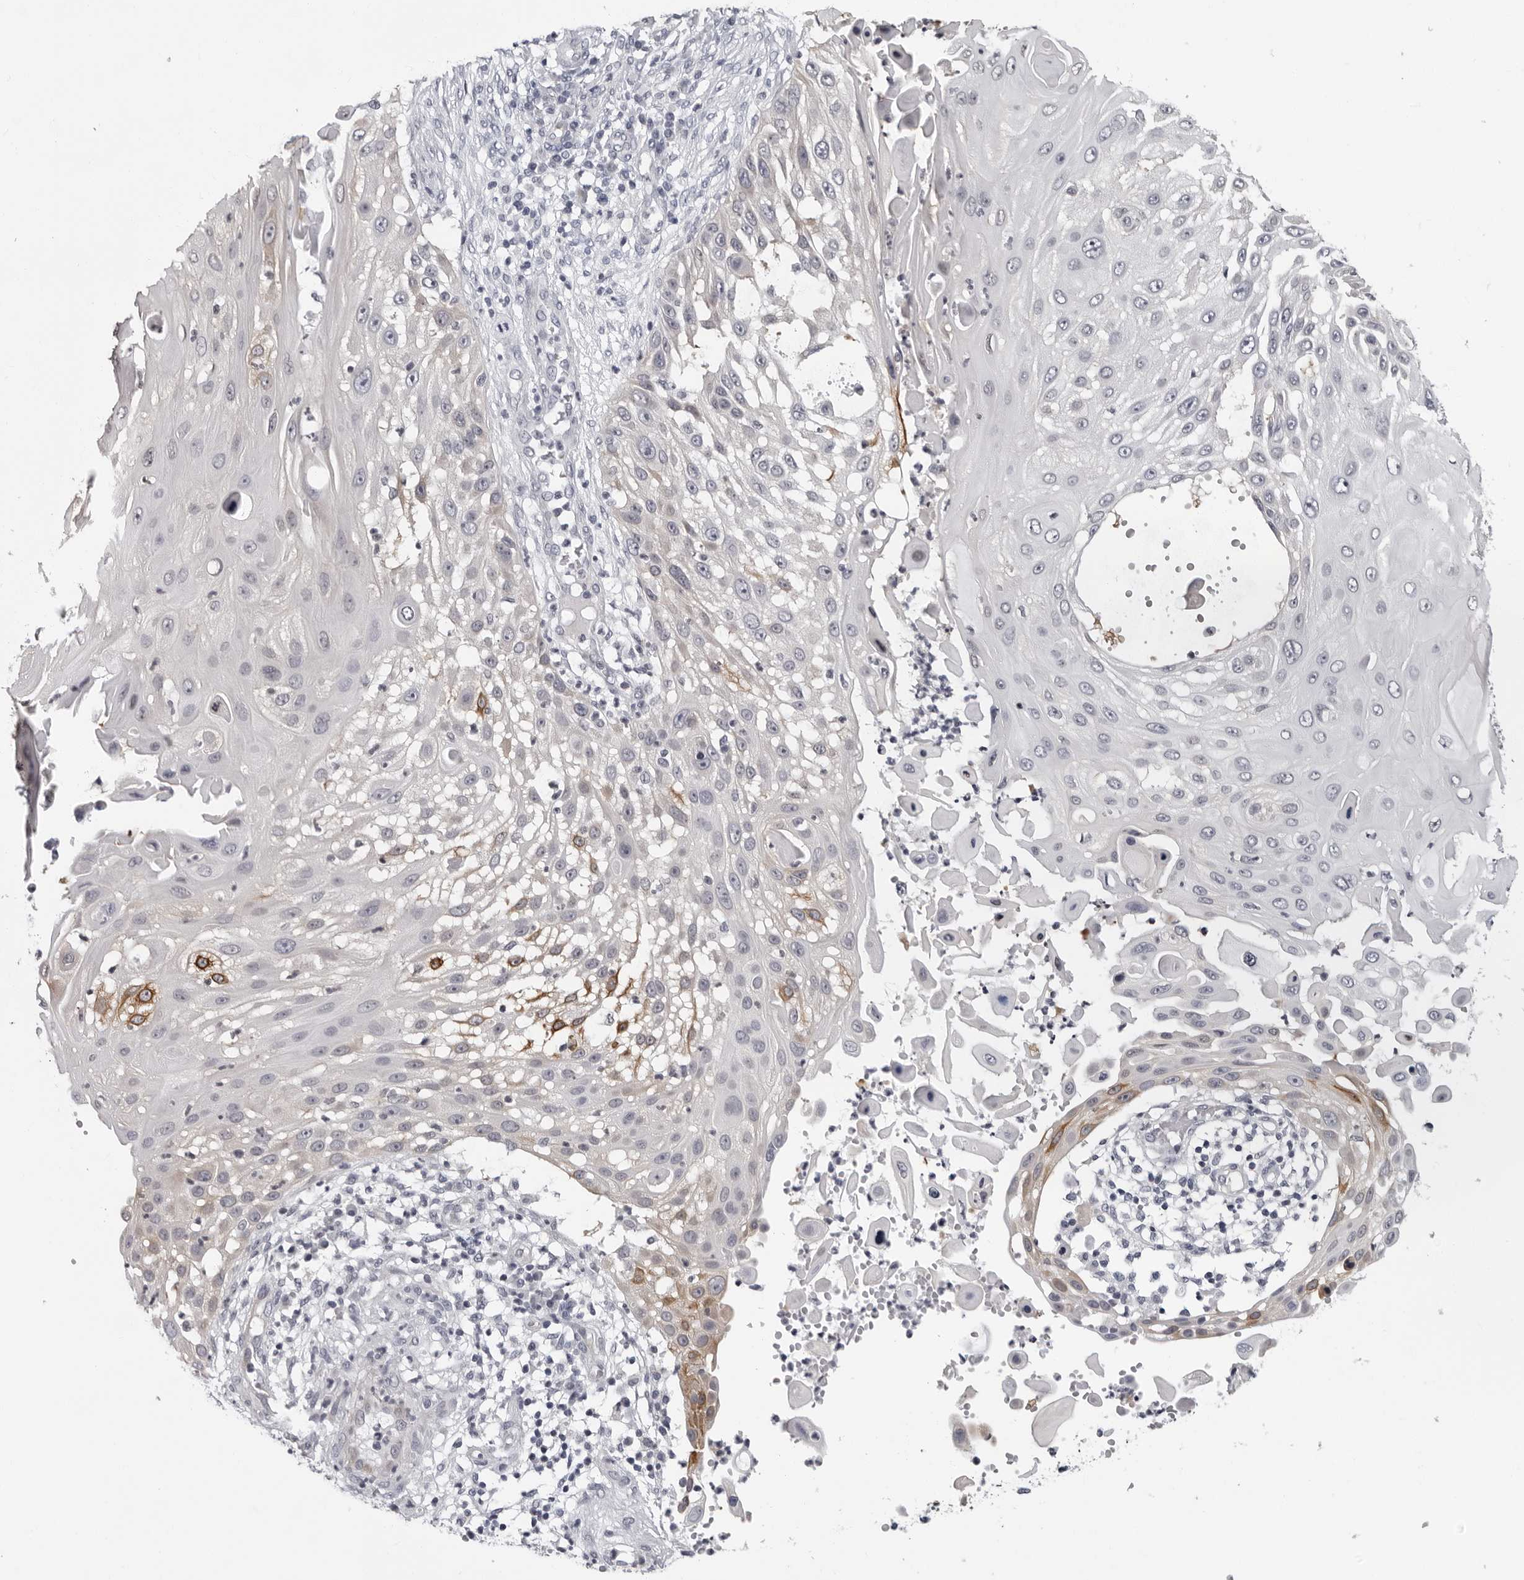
{"staining": {"intensity": "moderate", "quantity": "<25%", "location": "cytoplasmic/membranous"}, "tissue": "skin cancer", "cell_type": "Tumor cells", "image_type": "cancer", "snomed": [{"axis": "morphology", "description": "Squamous cell carcinoma, NOS"}, {"axis": "topography", "description": "Skin"}], "caption": "Skin cancer (squamous cell carcinoma) stained for a protein exhibits moderate cytoplasmic/membranous positivity in tumor cells.", "gene": "CCDC28B", "patient": {"sex": "female", "age": 44}}